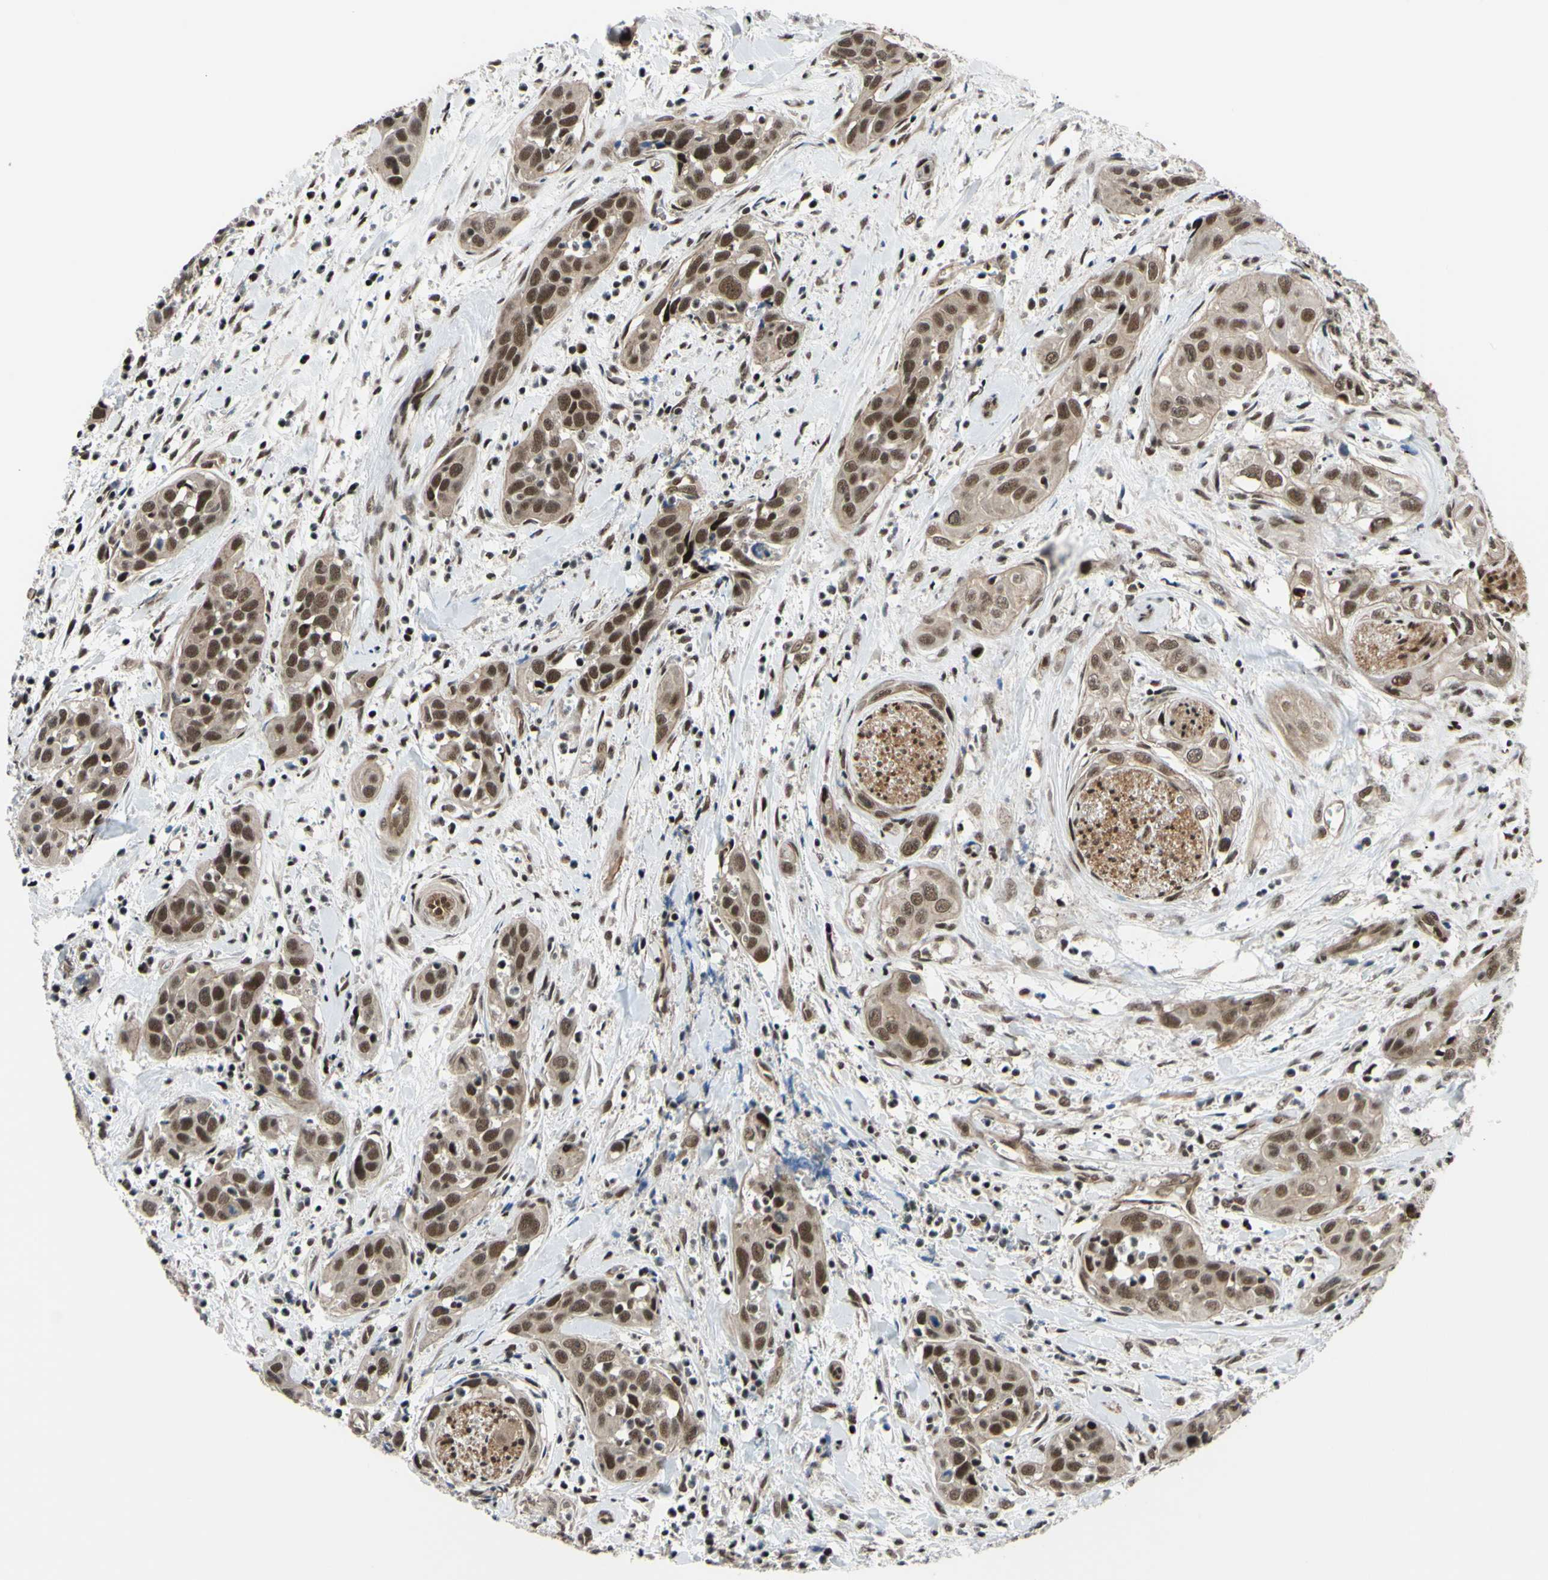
{"staining": {"intensity": "strong", "quantity": ">75%", "location": "cytoplasmic/membranous,nuclear"}, "tissue": "head and neck cancer", "cell_type": "Tumor cells", "image_type": "cancer", "snomed": [{"axis": "morphology", "description": "Squamous cell carcinoma, NOS"}, {"axis": "topography", "description": "Oral tissue"}, {"axis": "topography", "description": "Head-Neck"}], "caption": "High-magnification brightfield microscopy of head and neck cancer (squamous cell carcinoma) stained with DAB (brown) and counterstained with hematoxylin (blue). tumor cells exhibit strong cytoplasmic/membranous and nuclear staining is appreciated in about>75% of cells. (IHC, brightfield microscopy, high magnification).", "gene": "THAP12", "patient": {"sex": "female", "age": 50}}